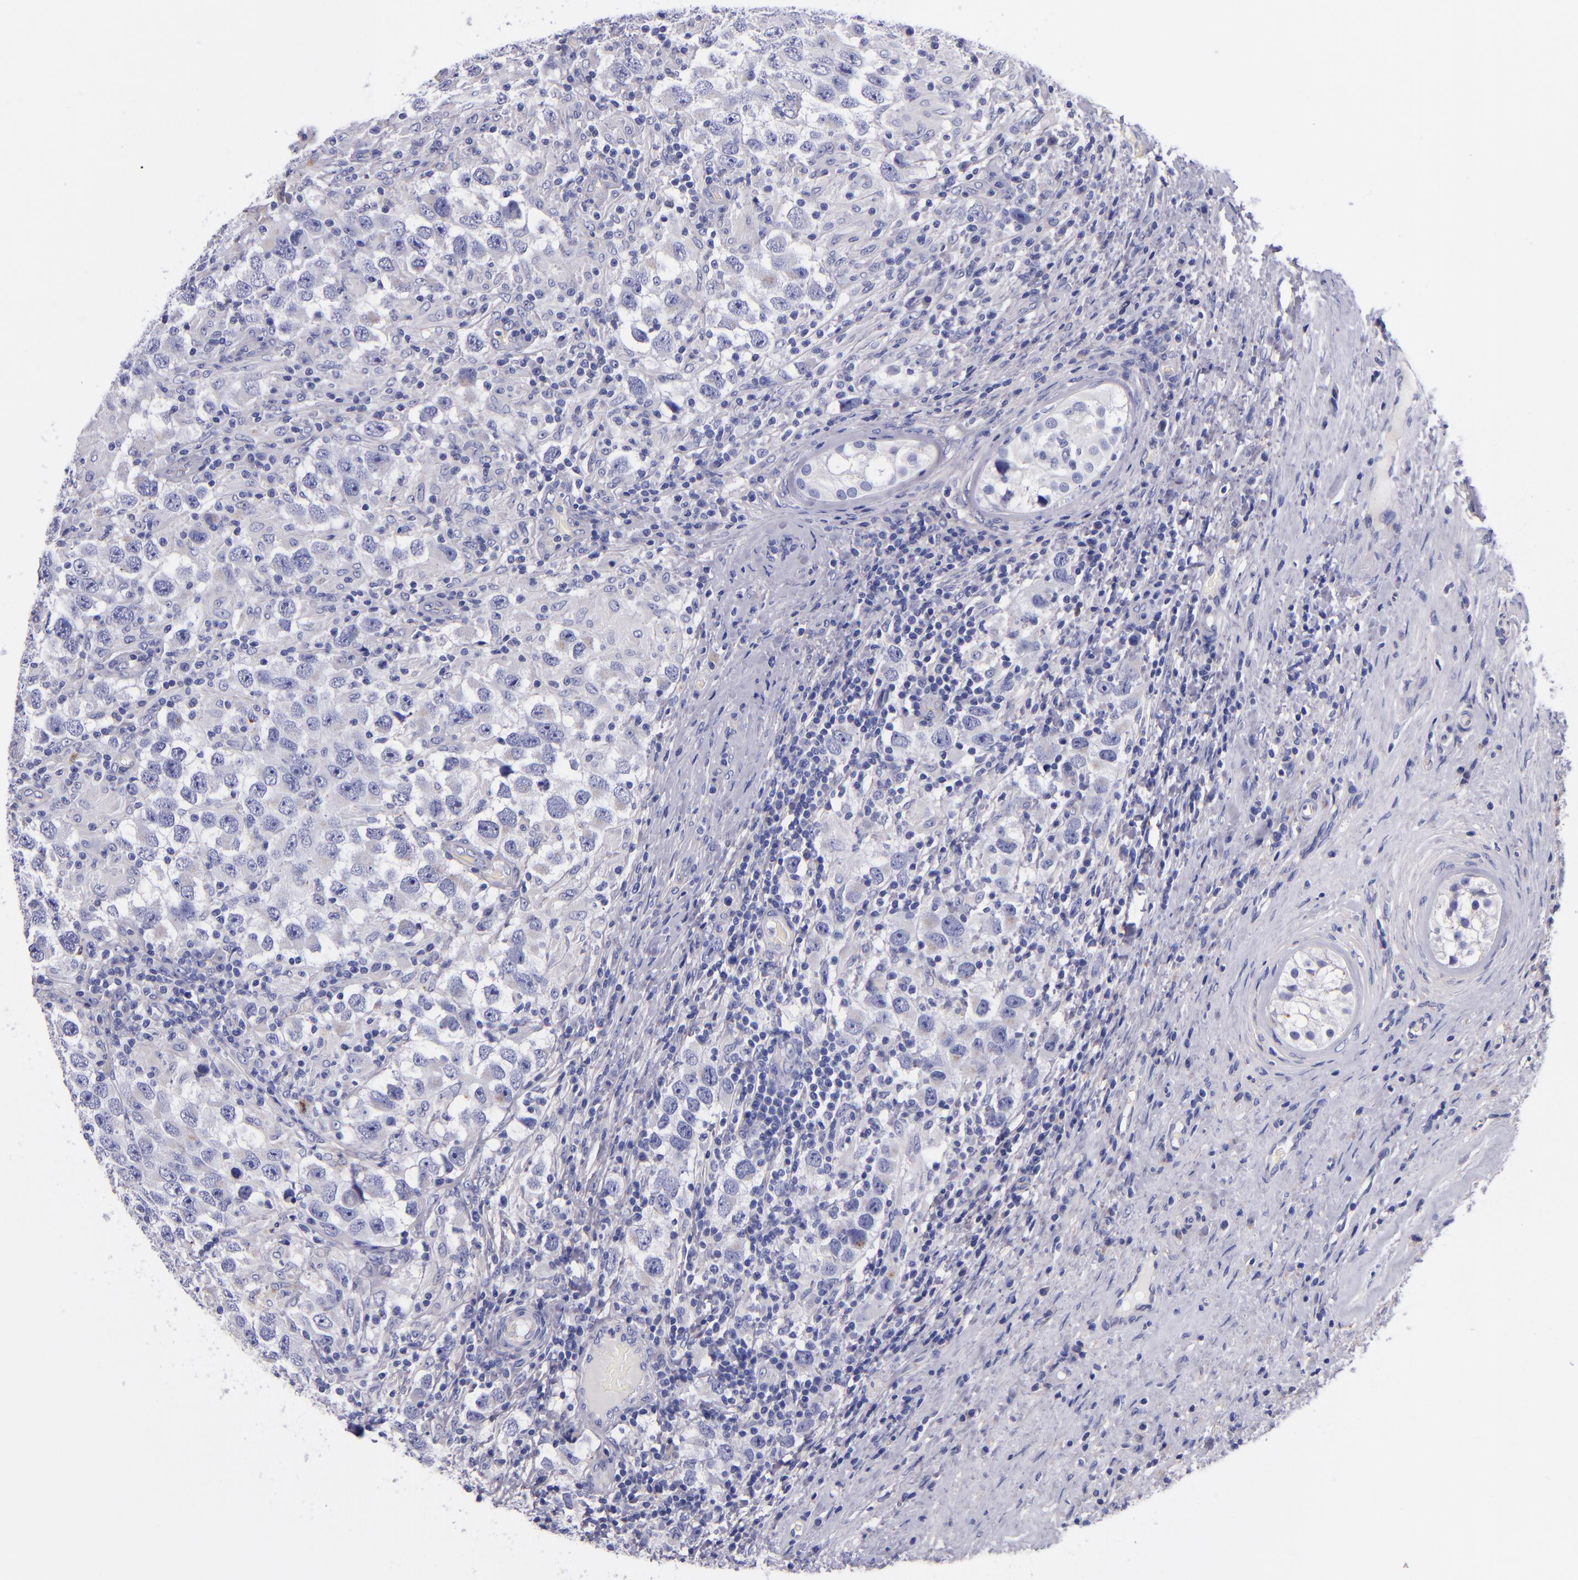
{"staining": {"intensity": "negative", "quantity": "none", "location": "none"}, "tissue": "testis cancer", "cell_type": "Tumor cells", "image_type": "cancer", "snomed": [{"axis": "morphology", "description": "Carcinoma, Embryonal, NOS"}, {"axis": "topography", "description": "Testis"}], "caption": "The IHC image has no significant expression in tumor cells of testis embryonal carcinoma tissue.", "gene": "IVL", "patient": {"sex": "male", "age": 21}}